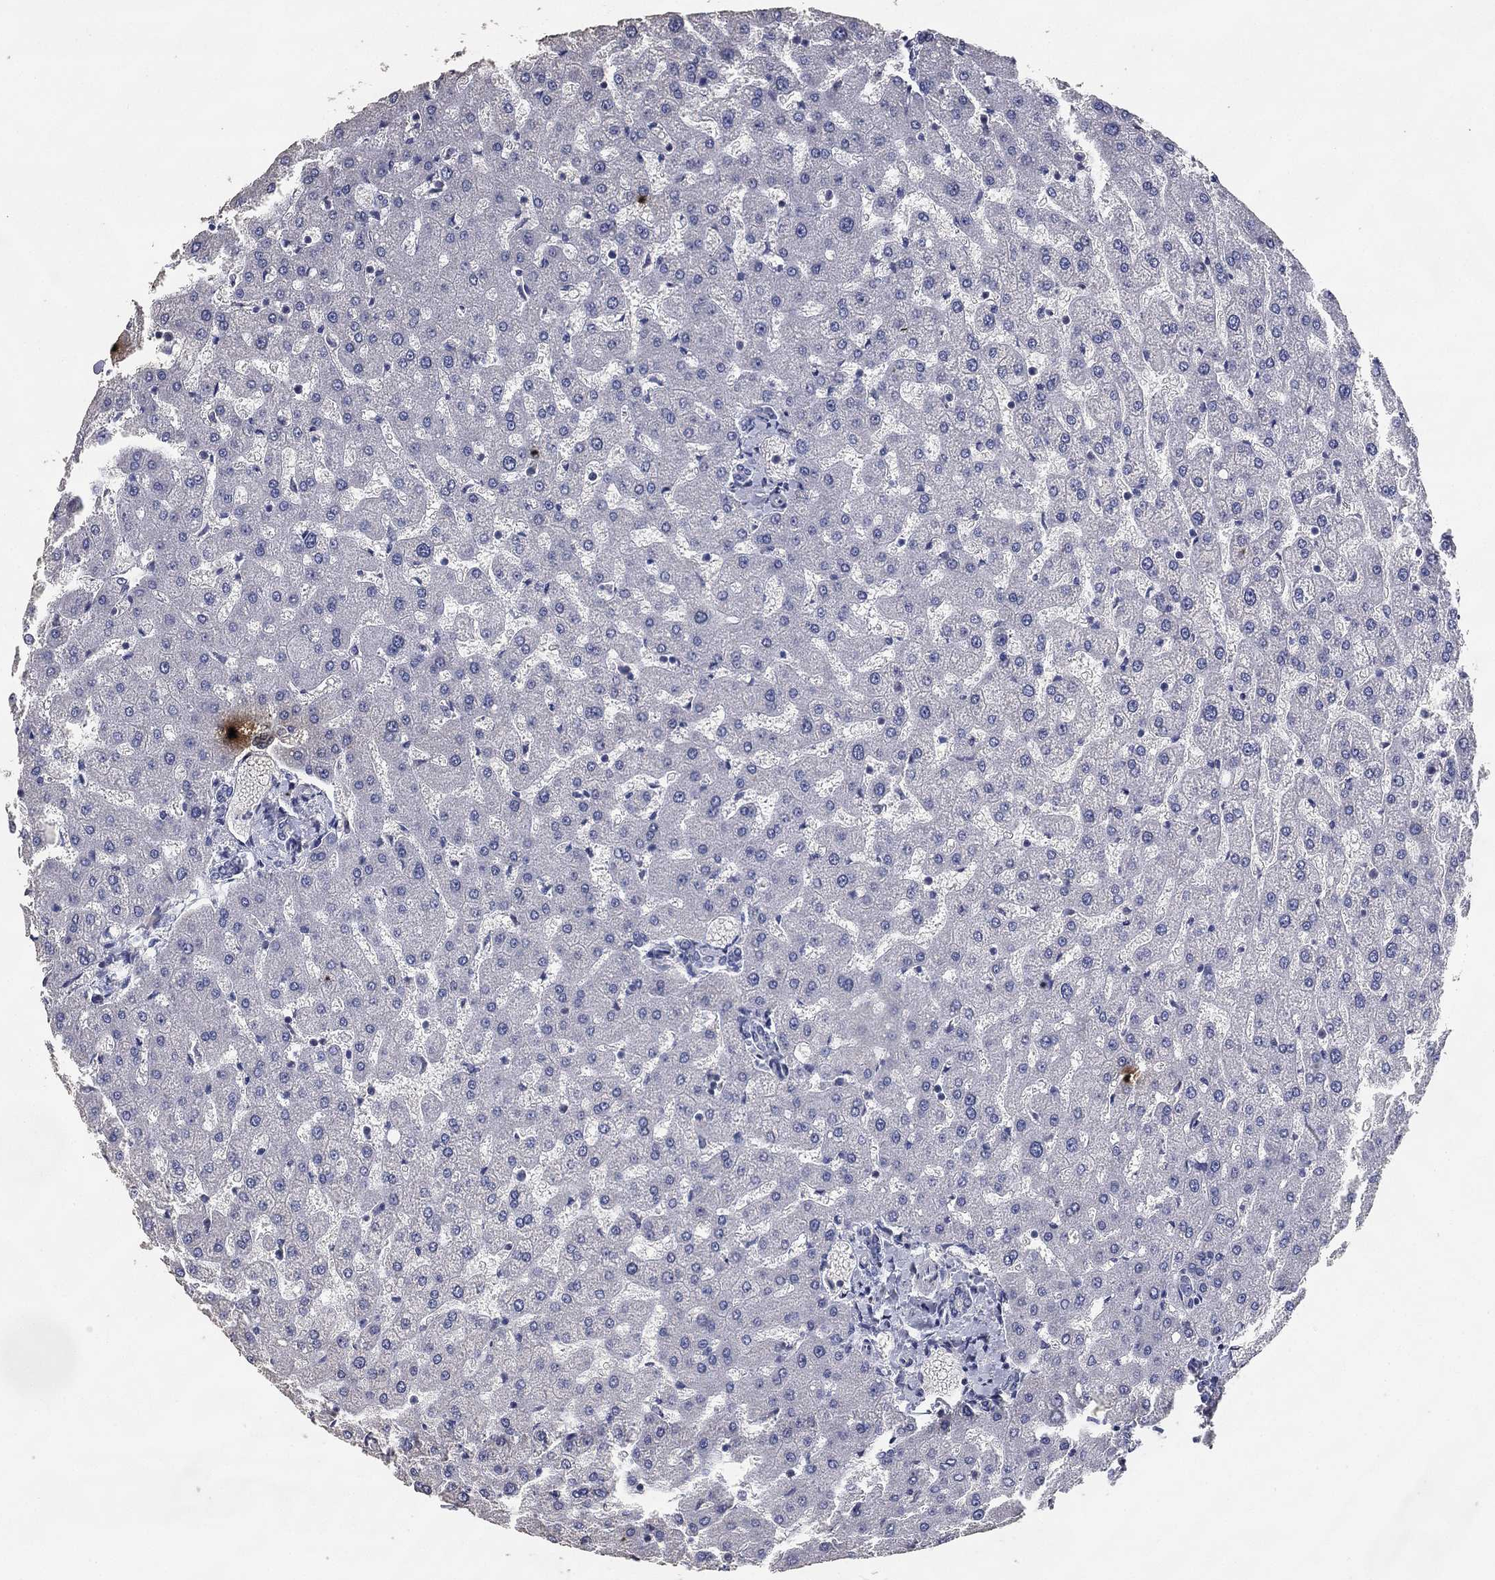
{"staining": {"intensity": "negative", "quantity": "none", "location": "none"}, "tissue": "liver", "cell_type": "Cholangiocytes", "image_type": "normal", "snomed": [{"axis": "morphology", "description": "Normal tissue, NOS"}, {"axis": "topography", "description": "Liver"}], "caption": "Immunohistochemical staining of unremarkable liver exhibits no significant expression in cholangiocytes.", "gene": "DSG1", "patient": {"sex": "female", "age": 50}}